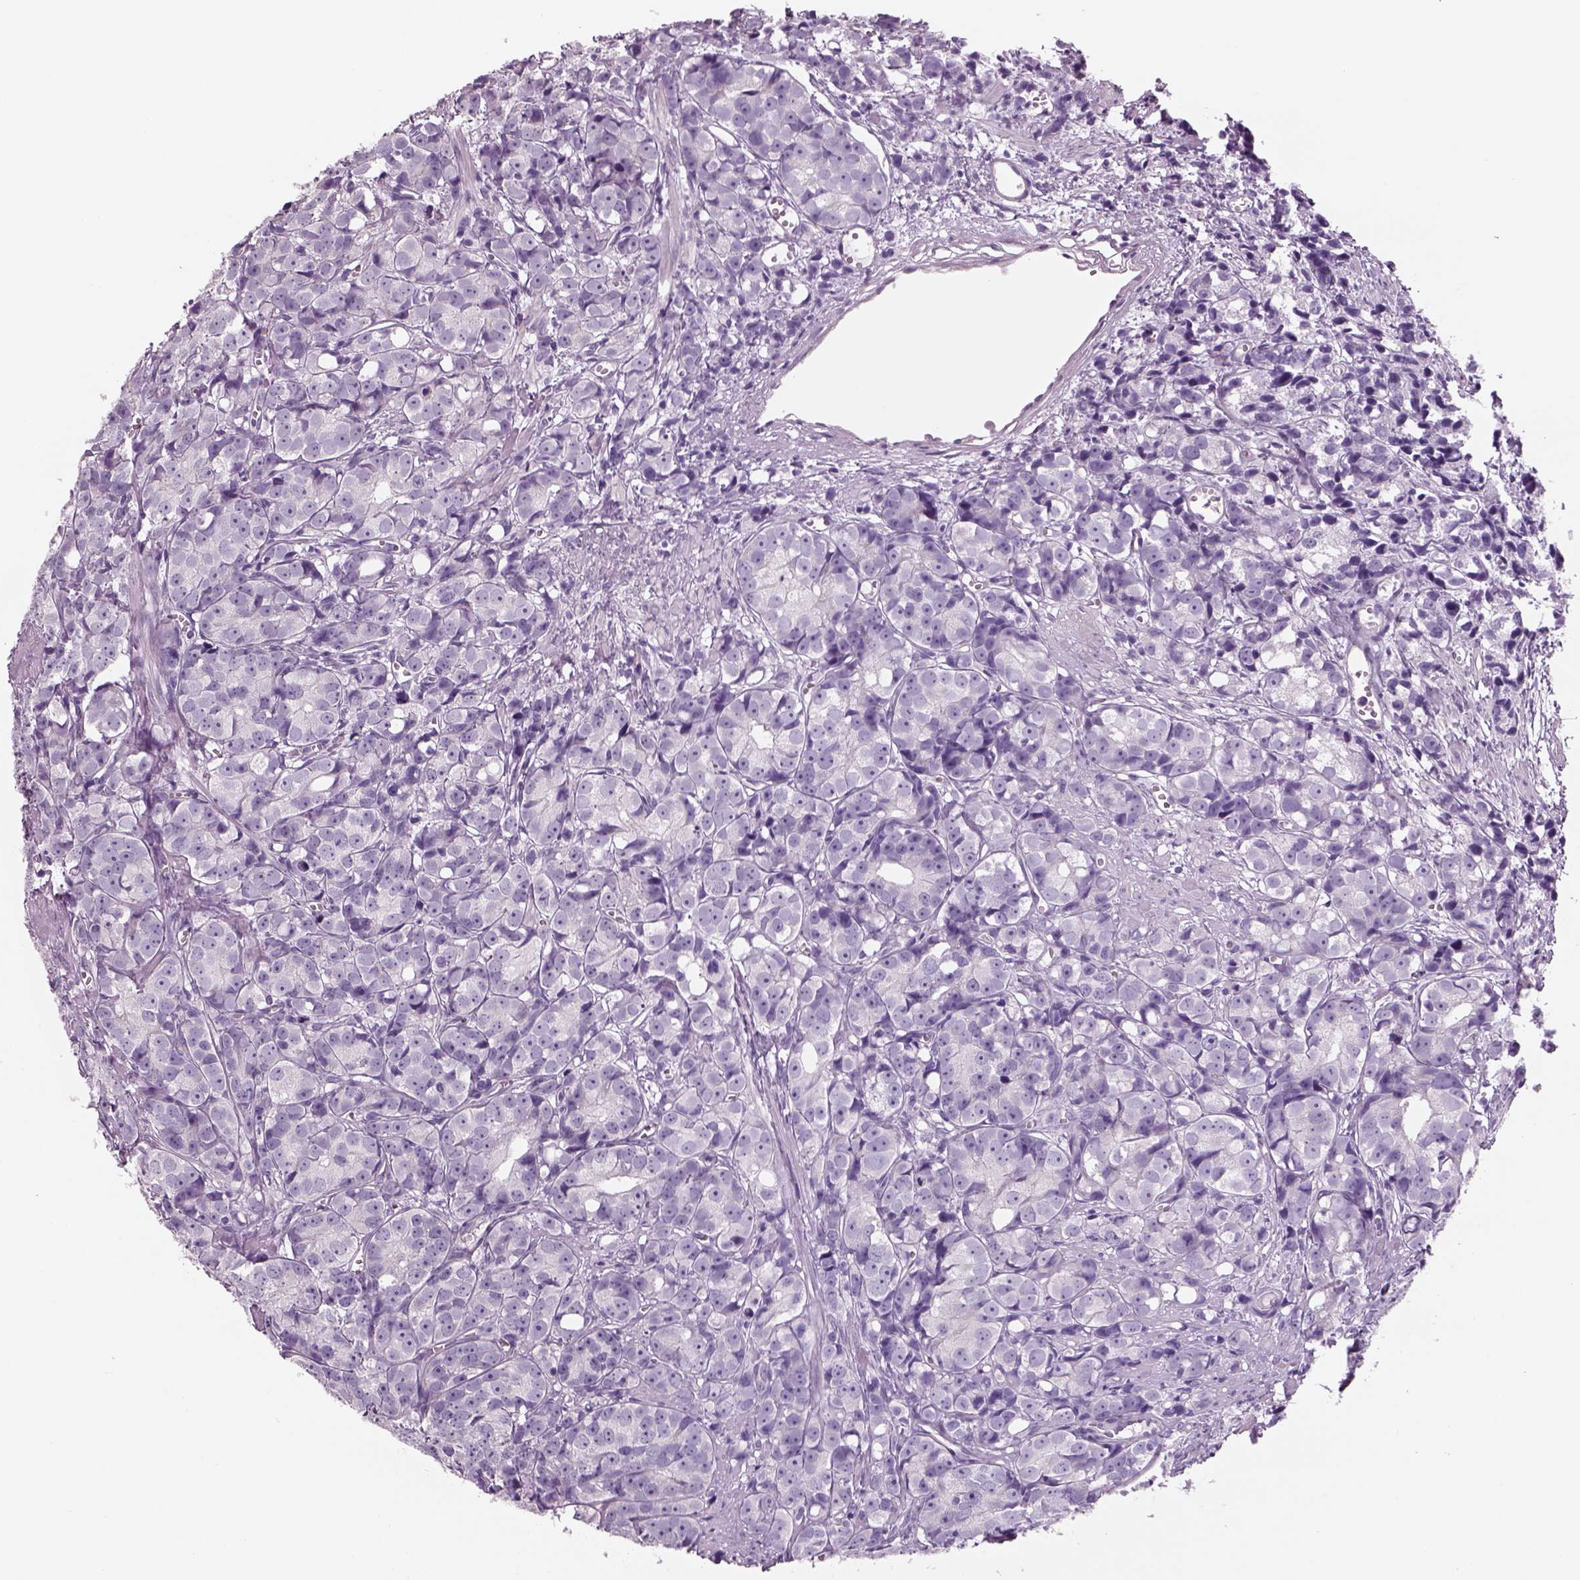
{"staining": {"intensity": "negative", "quantity": "none", "location": "none"}, "tissue": "prostate cancer", "cell_type": "Tumor cells", "image_type": "cancer", "snomed": [{"axis": "morphology", "description": "Adenocarcinoma, High grade"}, {"axis": "topography", "description": "Prostate"}], "caption": "Immunohistochemistry micrograph of prostate cancer stained for a protein (brown), which reveals no positivity in tumor cells.", "gene": "RHO", "patient": {"sex": "male", "age": 77}}